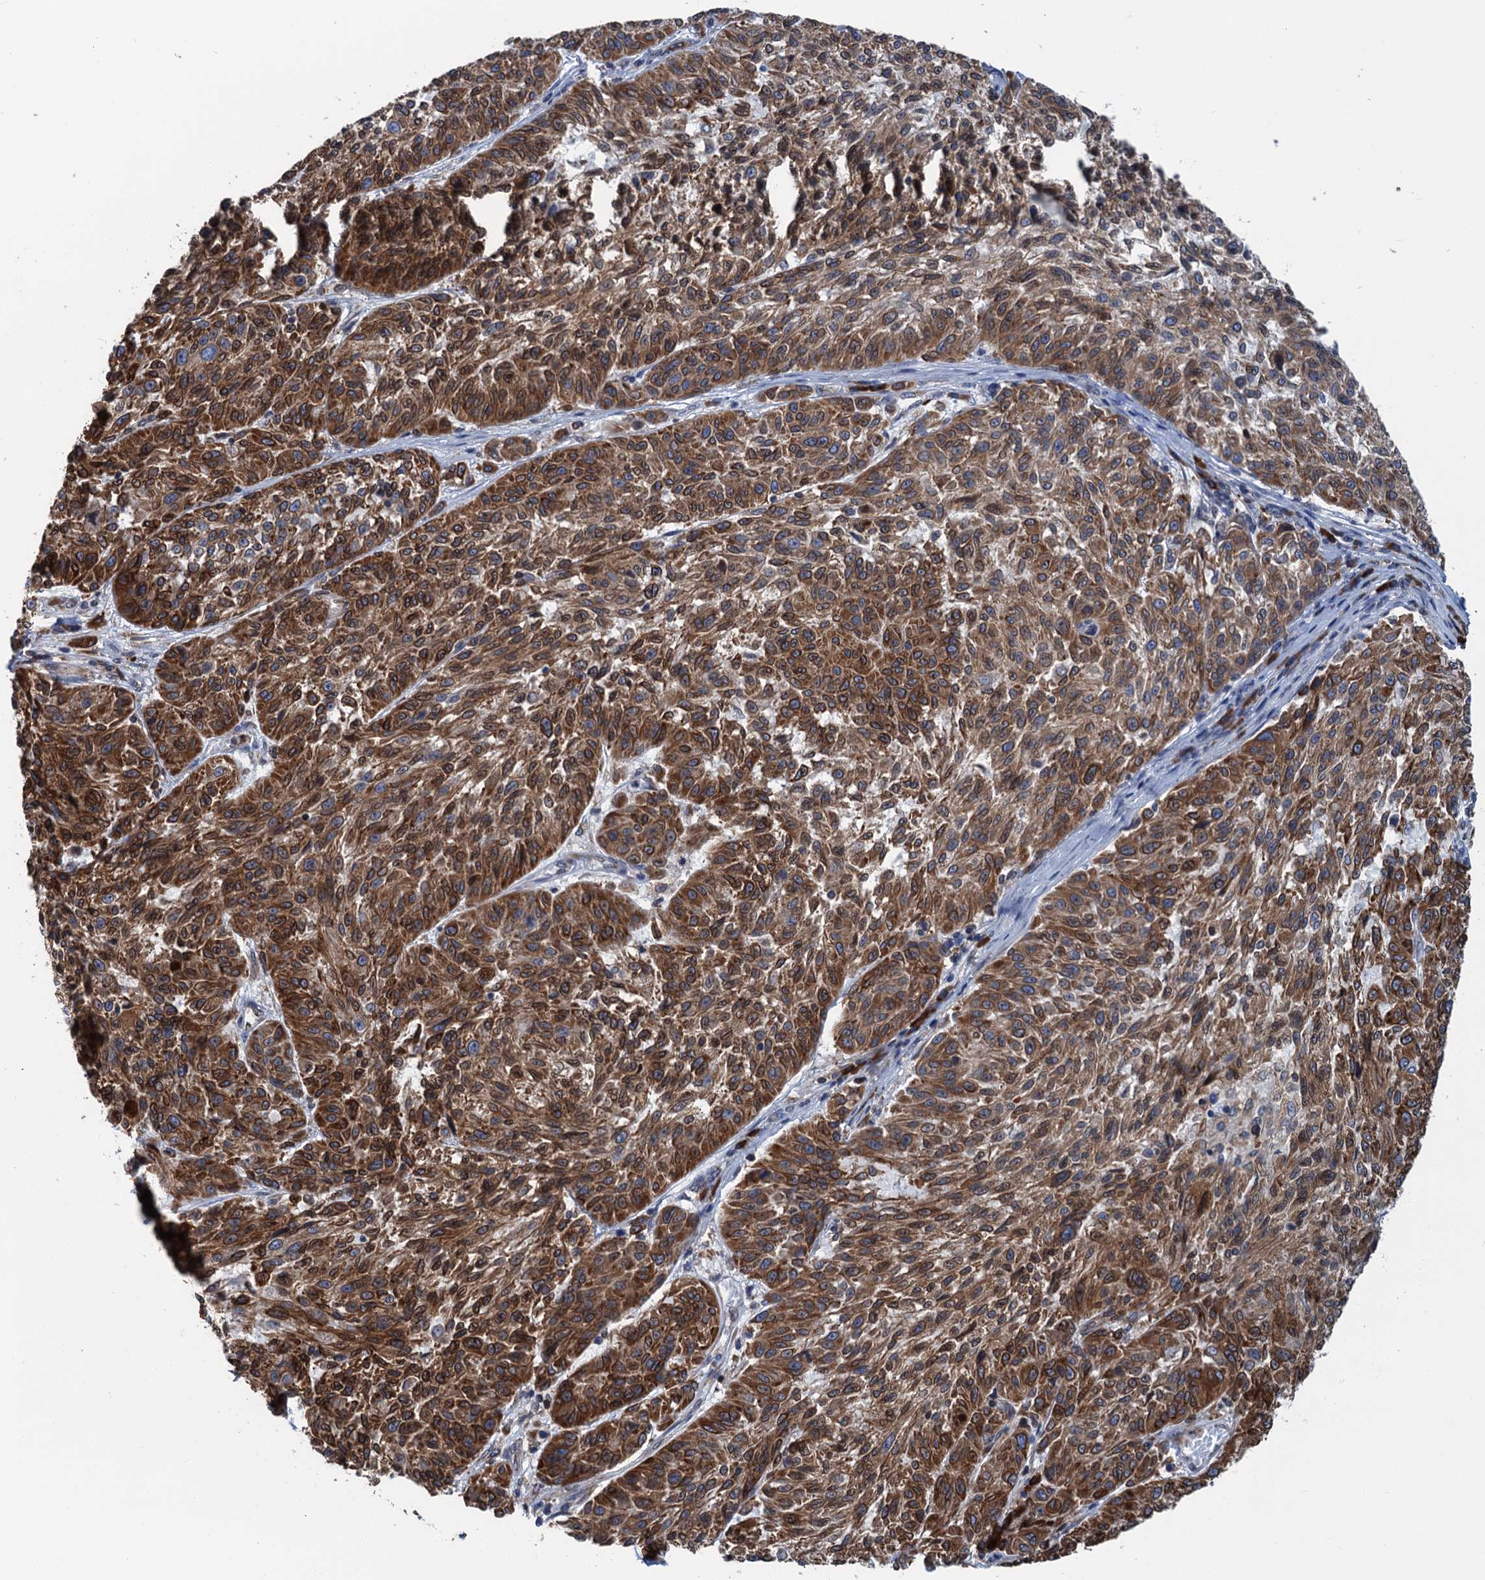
{"staining": {"intensity": "moderate", "quantity": ">75%", "location": "cytoplasmic/membranous"}, "tissue": "melanoma", "cell_type": "Tumor cells", "image_type": "cancer", "snomed": [{"axis": "morphology", "description": "Malignant melanoma, NOS"}, {"axis": "topography", "description": "Skin"}], "caption": "Moderate cytoplasmic/membranous expression for a protein is seen in approximately >75% of tumor cells of melanoma using IHC.", "gene": "TMEM205", "patient": {"sex": "male", "age": 53}}